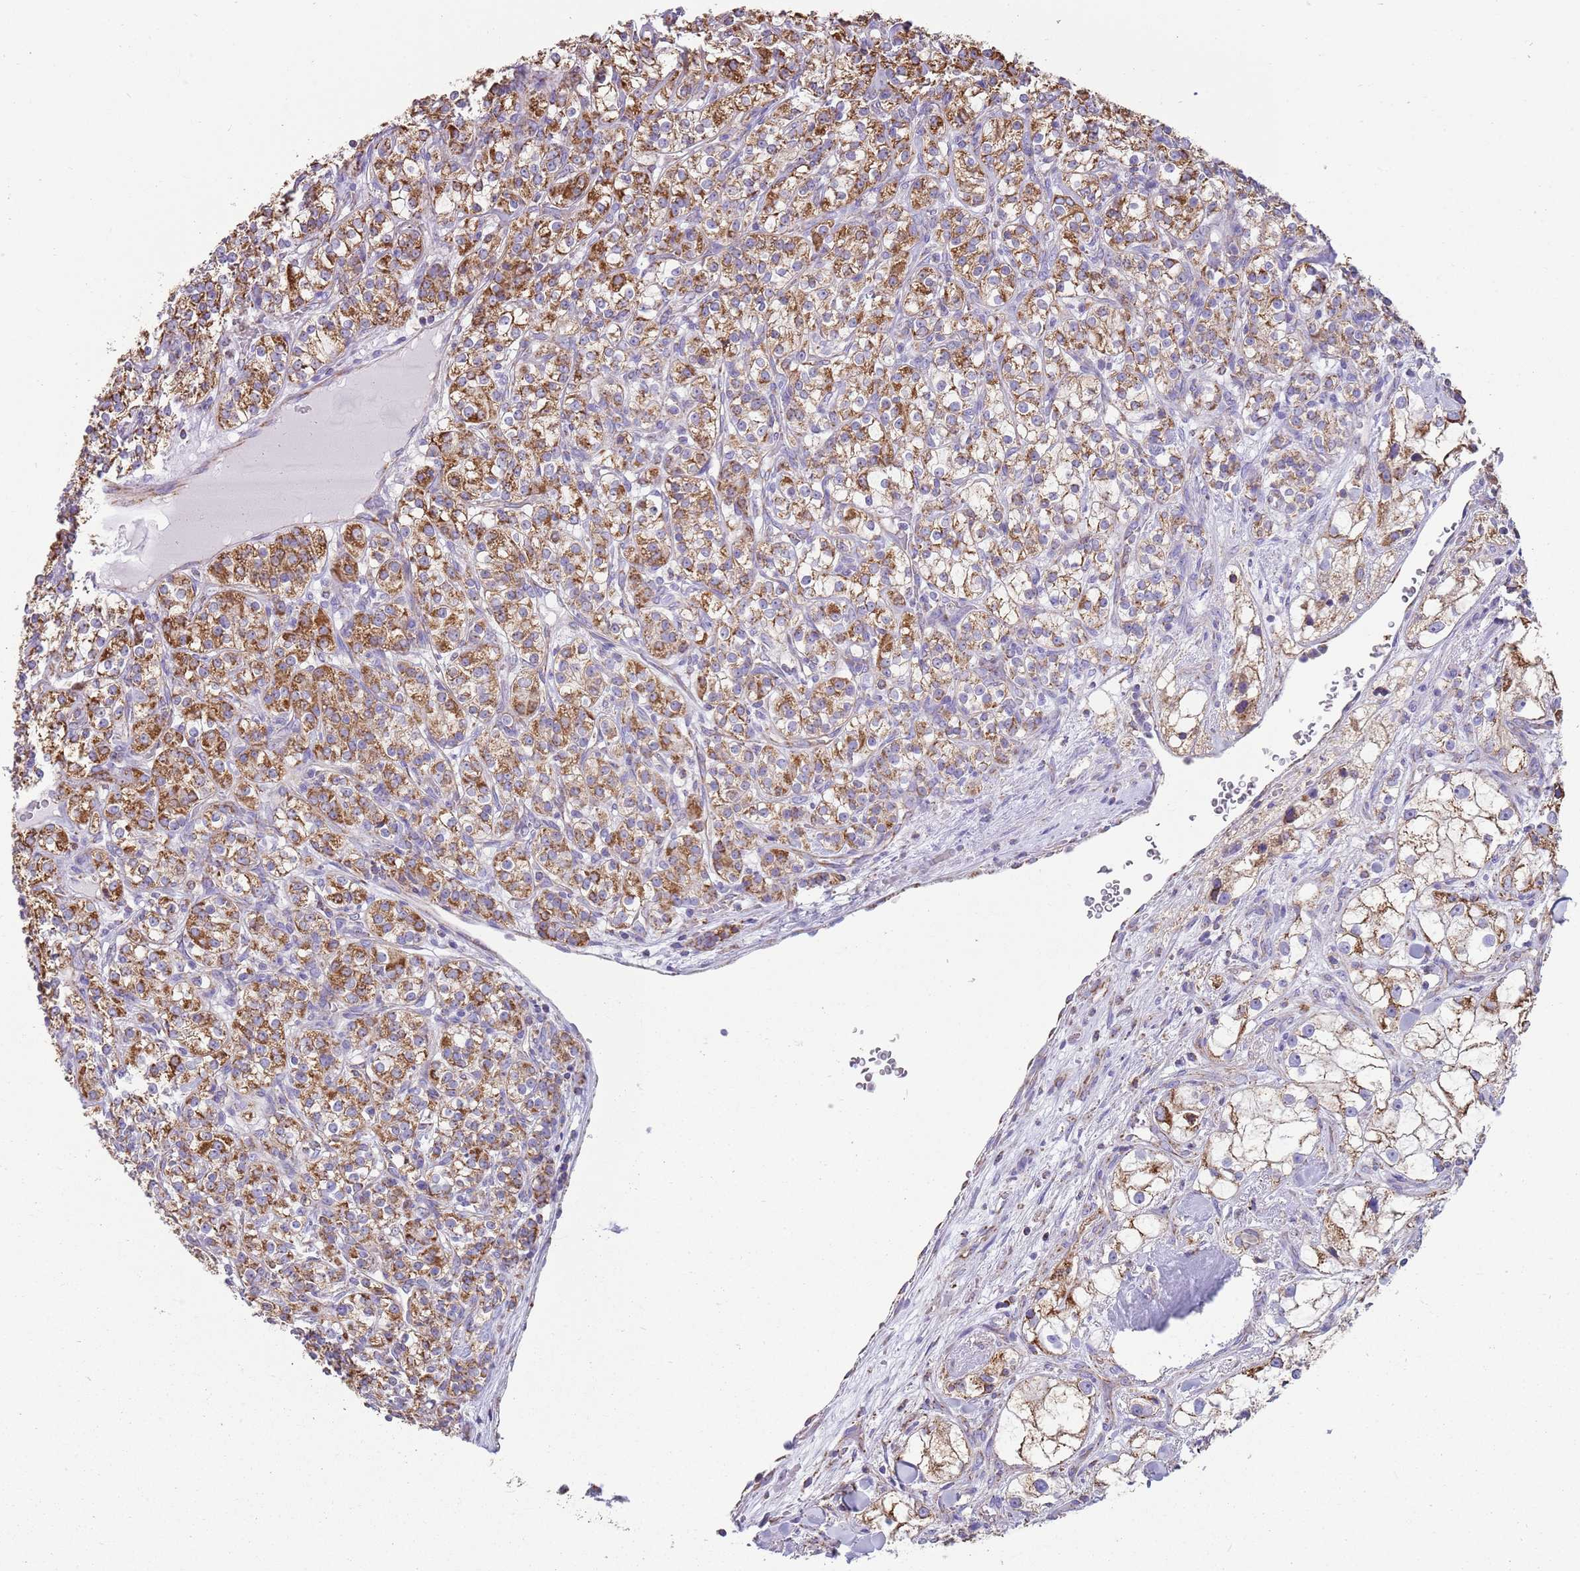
{"staining": {"intensity": "moderate", "quantity": ">75%", "location": "cytoplasmic/membranous"}, "tissue": "renal cancer", "cell_type": "Tumor cells", "image_type": "cancer", "snomed": [{"axis": "morphology", "description": "Adenocarcinoma, NOS"}, {"axis": "topography", "description": "Kidney"}], "caption": "DAB immunohistochemical staining of renal cancer shows moderate cytoplasmic/membranous protein expression in about >75% of tumor cells.", "gene": "TTLL1", "patient": {"sex": "male", "age": 77}}